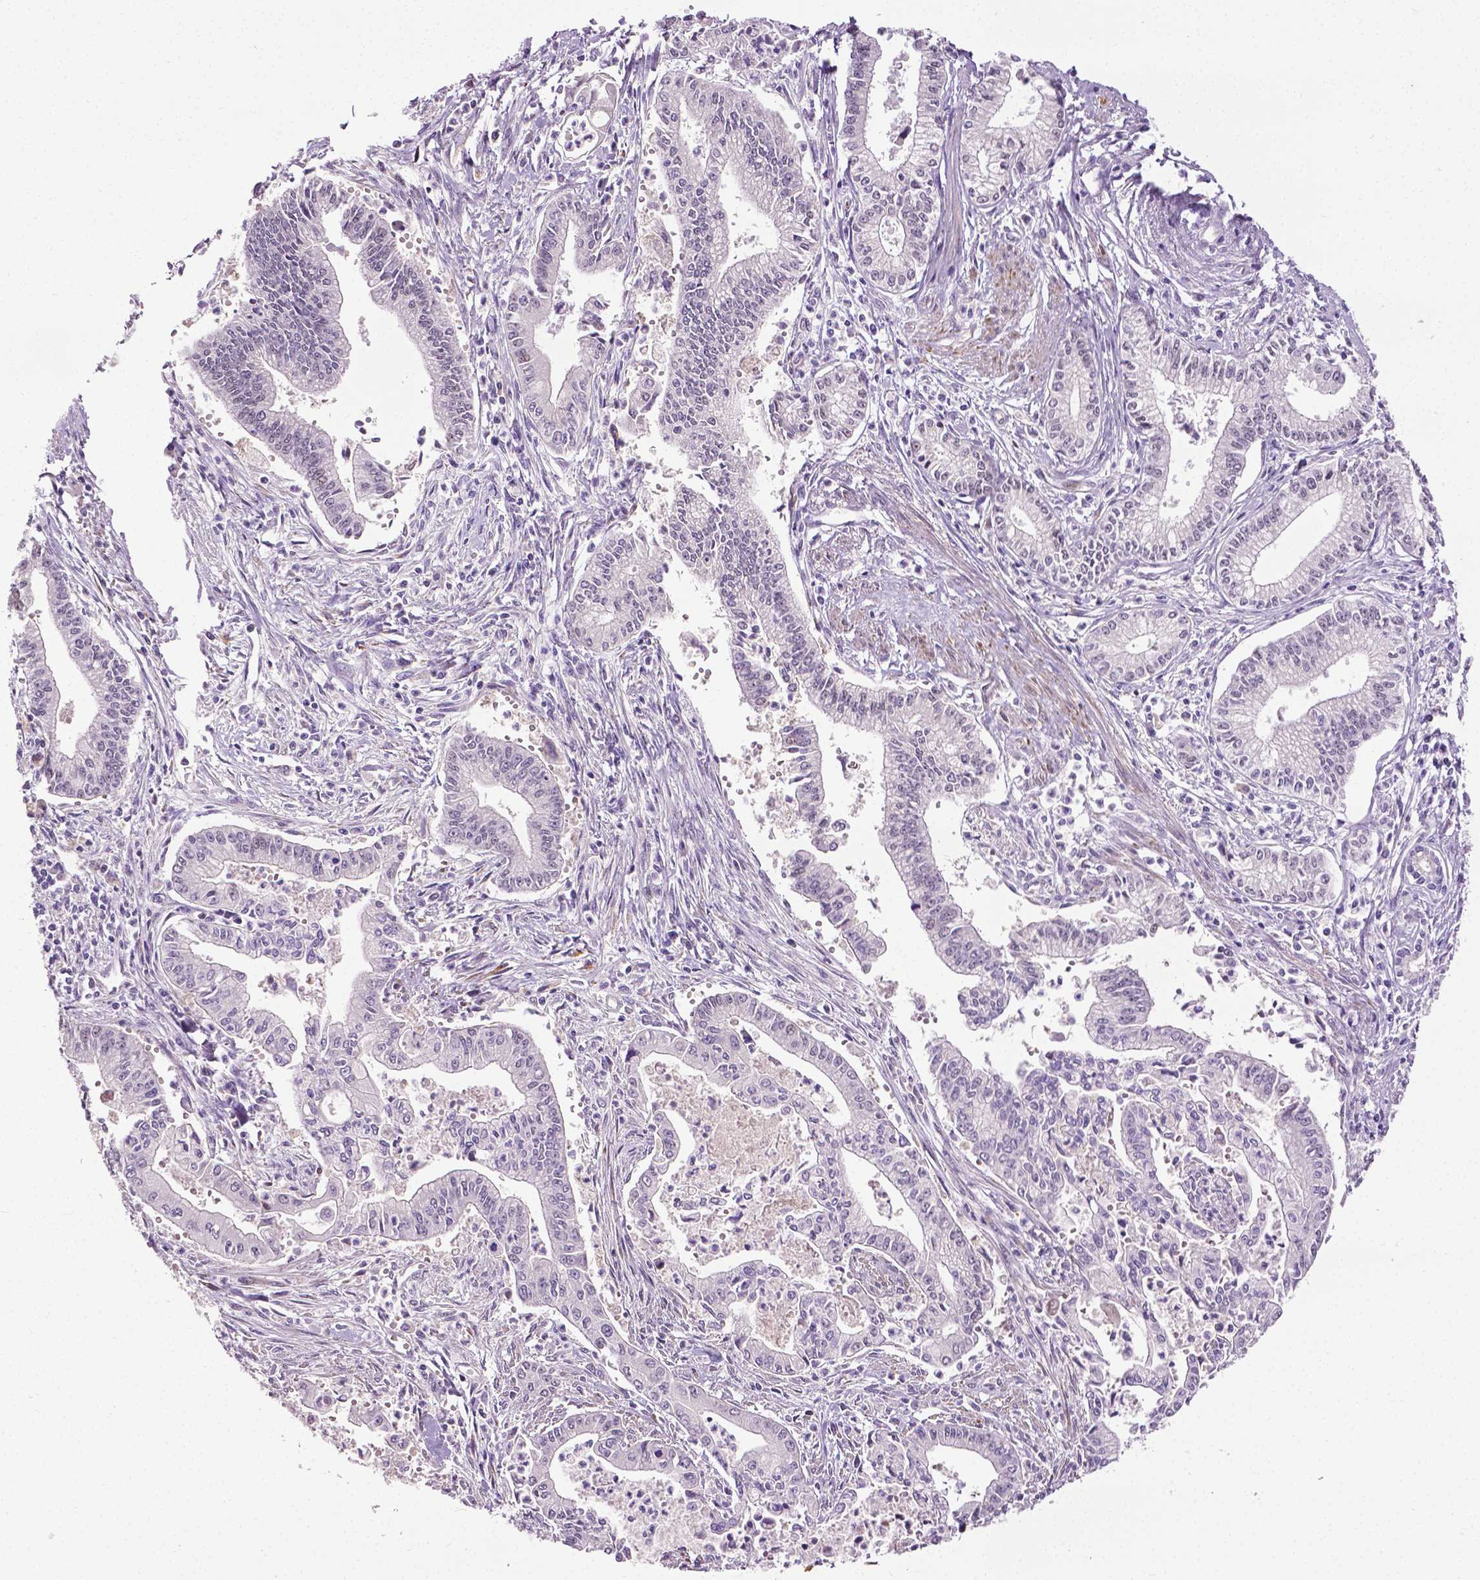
{"staining": {"intensity": "negative", "quantity": "none", "location": "none"}, "tissue": "pancreatic cancer", "cell_type": "Tumor cells", "image_type": "cancer", "snomed": [{"axis": "morphology", "description": "Adenocarcinoma, NOS"}, {"axis": "topography", "description": "Pancreas"}], "caption": "Pancreatic adenocarcinoma stained for a protein using IHC demonstrates no expression tumor cells.", "gene": "PTGER3", "patient": {"sex": "female", "age": 65}}